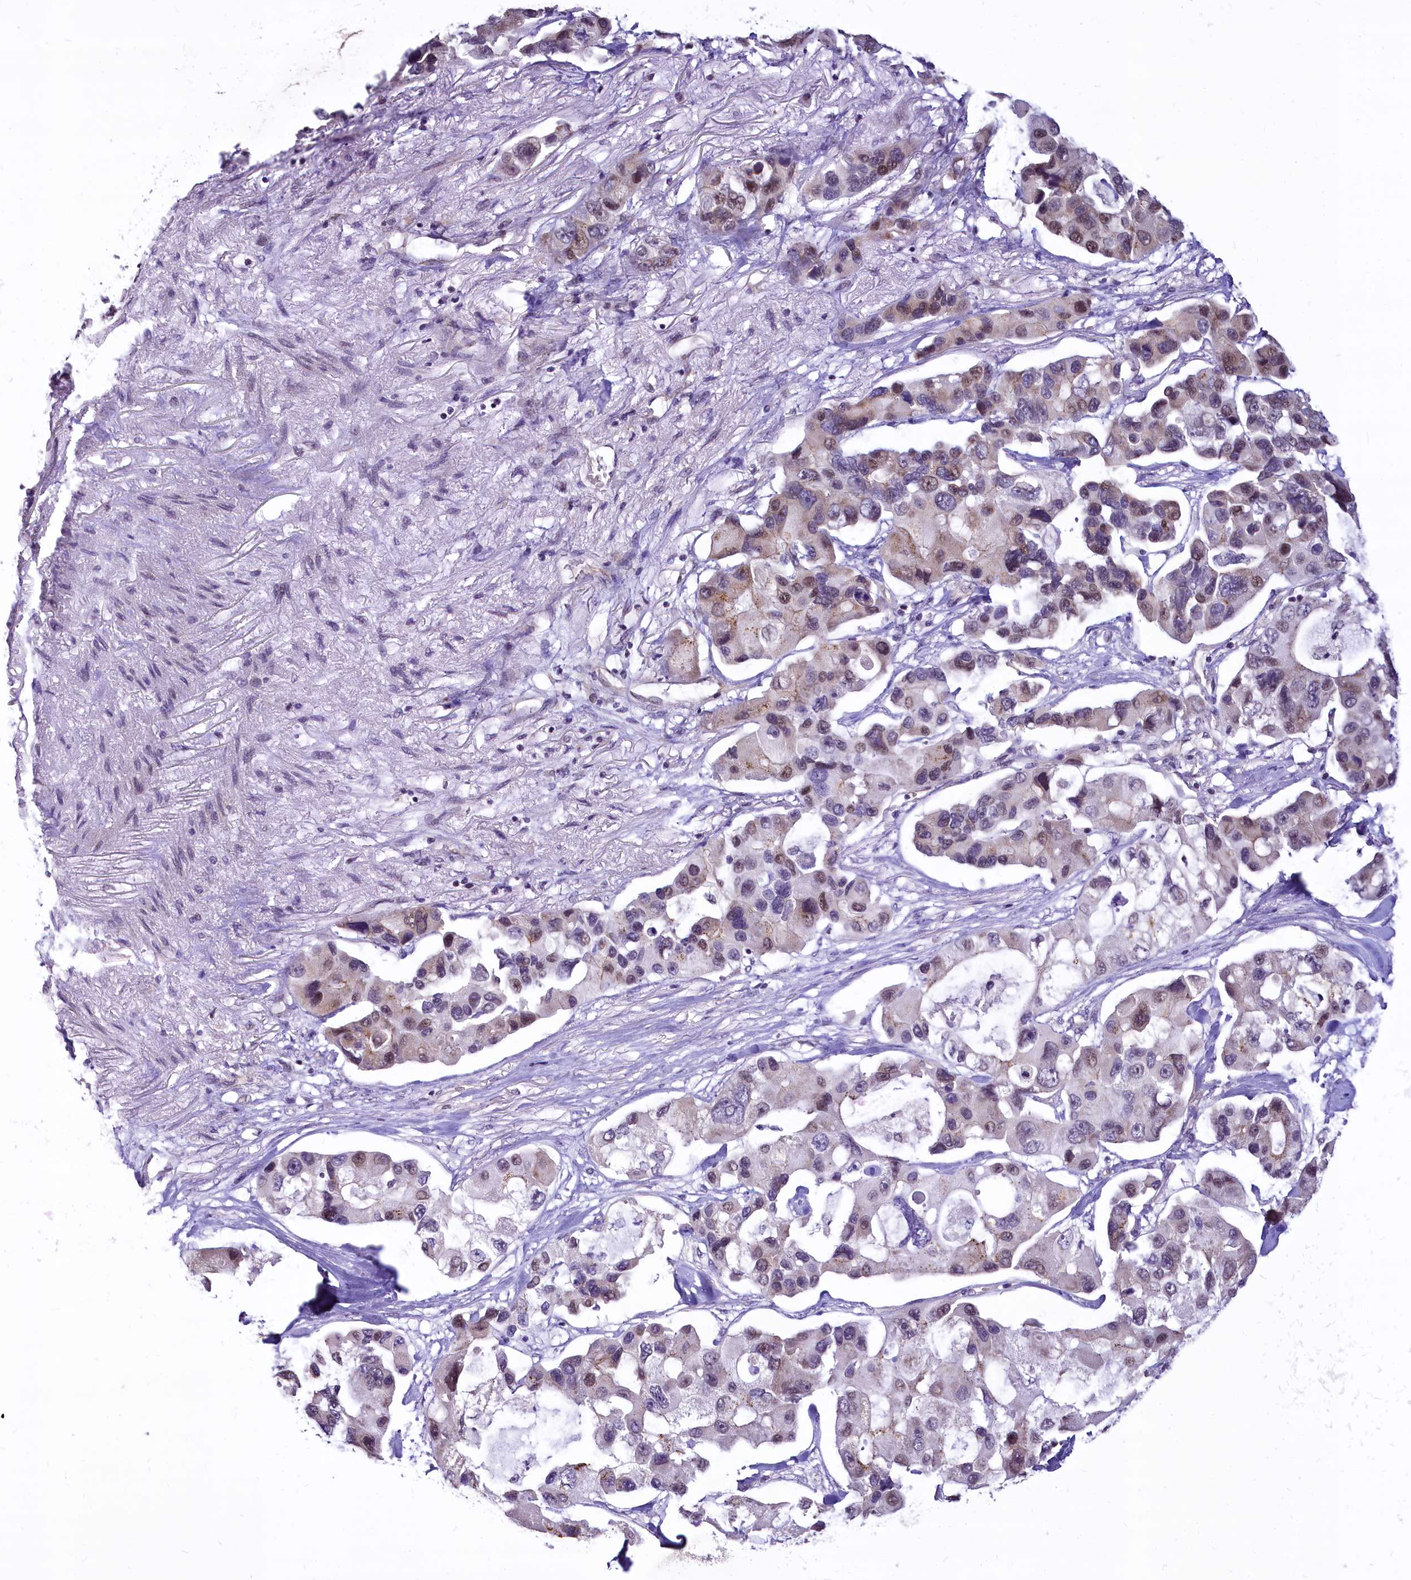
{"staining": {"intensity": "weak", "quantity": "<25%", "location": "cytoplasmic/membranous,nuclear"}, "tissue": "lung cancer", "cell_type": "Tumor cells", "image_type": "cancer", "snomed": [{"axis": "morphology", "description": "Adenocarcinoma, NOS"}, {"axis": "topography", "description": "Lung"}], "caption": "Human adenocarcinoma (lung) stained for a protein using IHC shows no positivity in tumor cells.", "gene": "BANK1", "patient": {"sex": "female", "age": 54}}